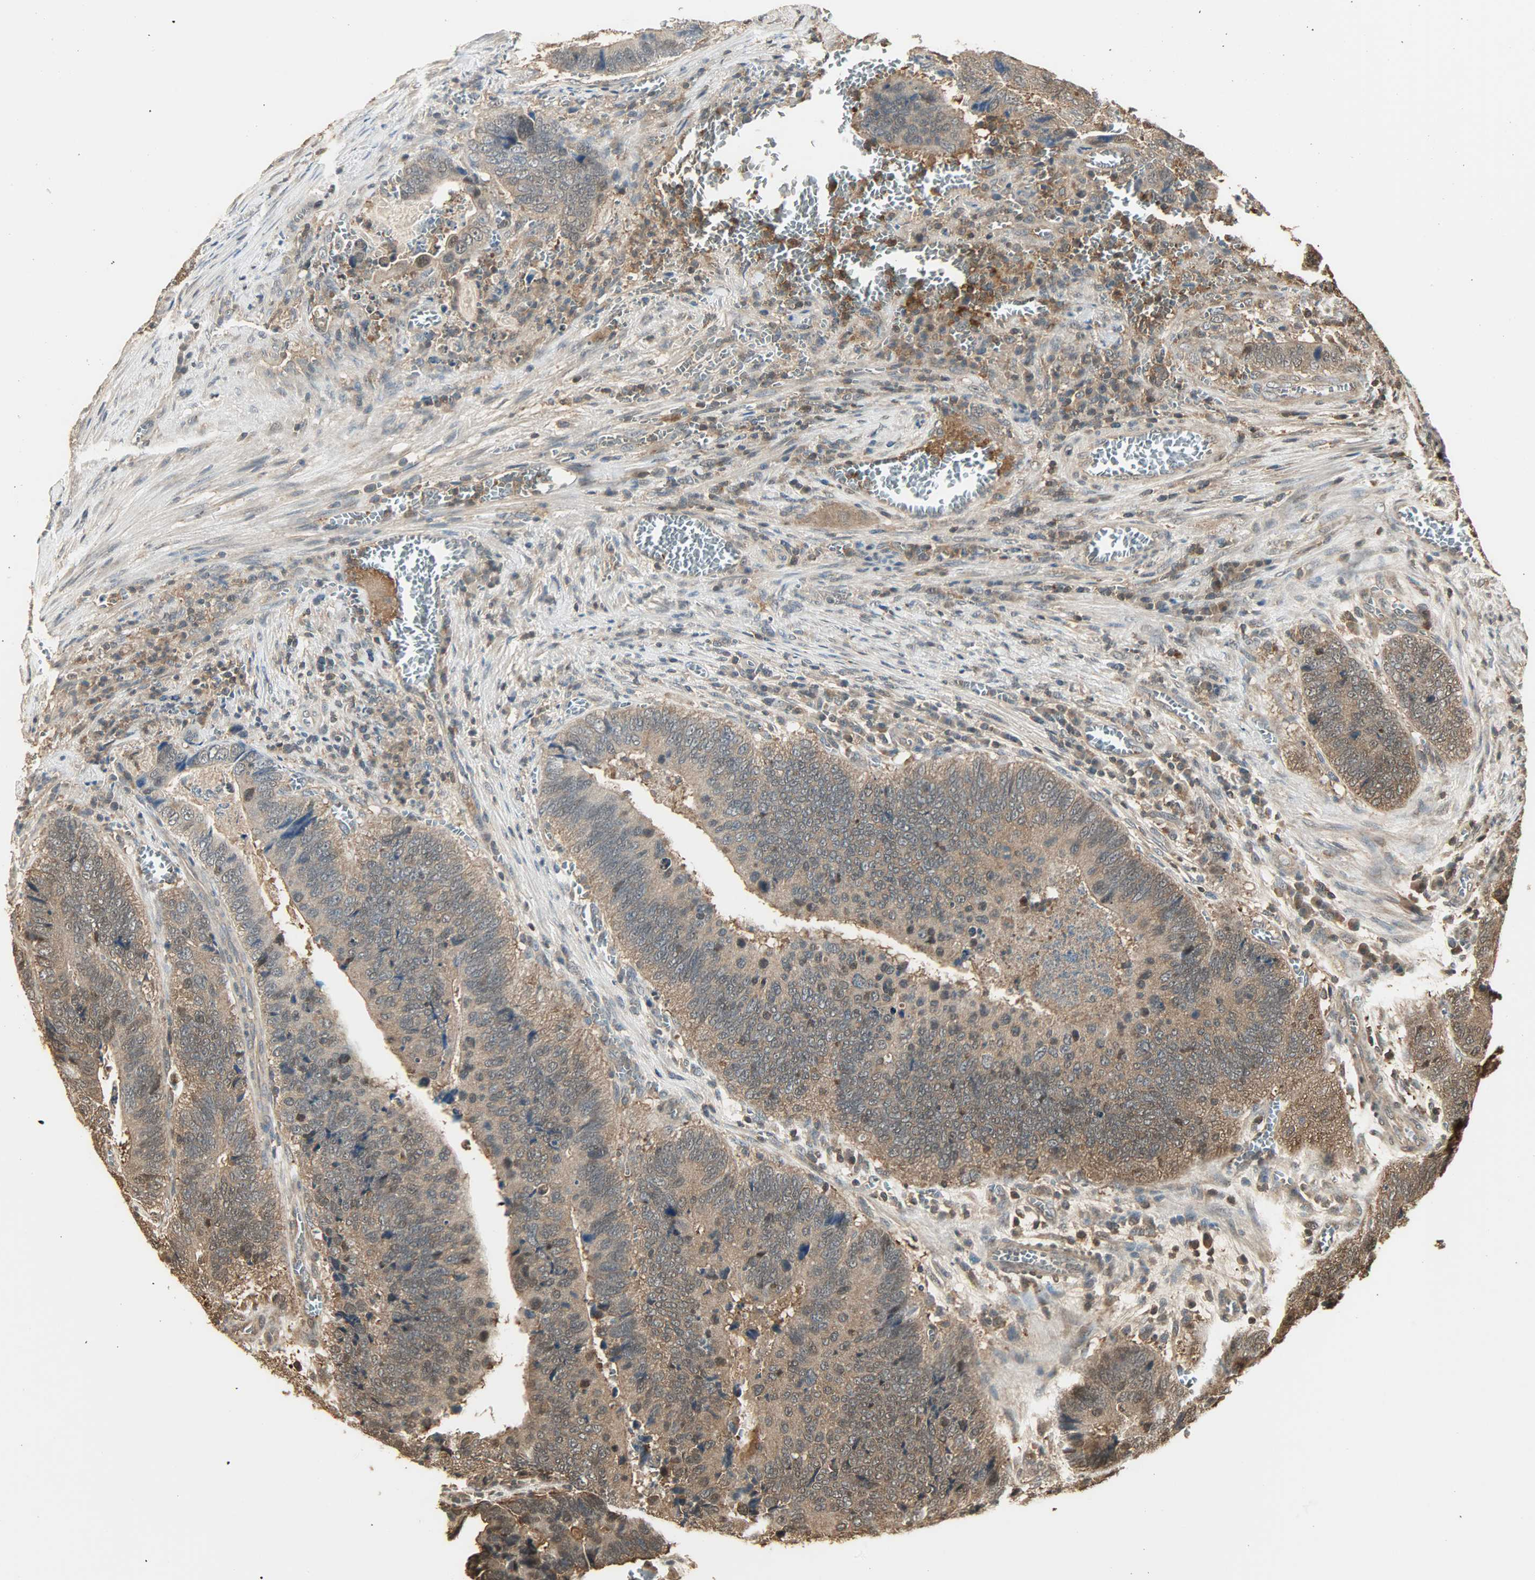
{"staining": {"intensity": "moderate", "quantity": ">75%", "location": "cytoplasmic/membranous,nuclear"}, "tissue": "colorectal cancer", "cell_type": "Tumor cells", "image_type": "cancer", "snomed": [{"axis": "morphology", "description": "Adenocarcinoma, NOS"}, {"axis": "topography", "description": "Colon"}], "caption": "High-magnification brightfield microscopy of adenocarcinoma (colorectal) stained with DAB (3,3'-diaminobenzidine) (brown) and counterstained with hematoxylin (blue). tumor cells exhibit moderate cytoplasmic/membranous and nuclear expression is identified in approximately>75% of cells.", "gene": "YWHAZ", "patient": {"sex": "male", "age": 72}}